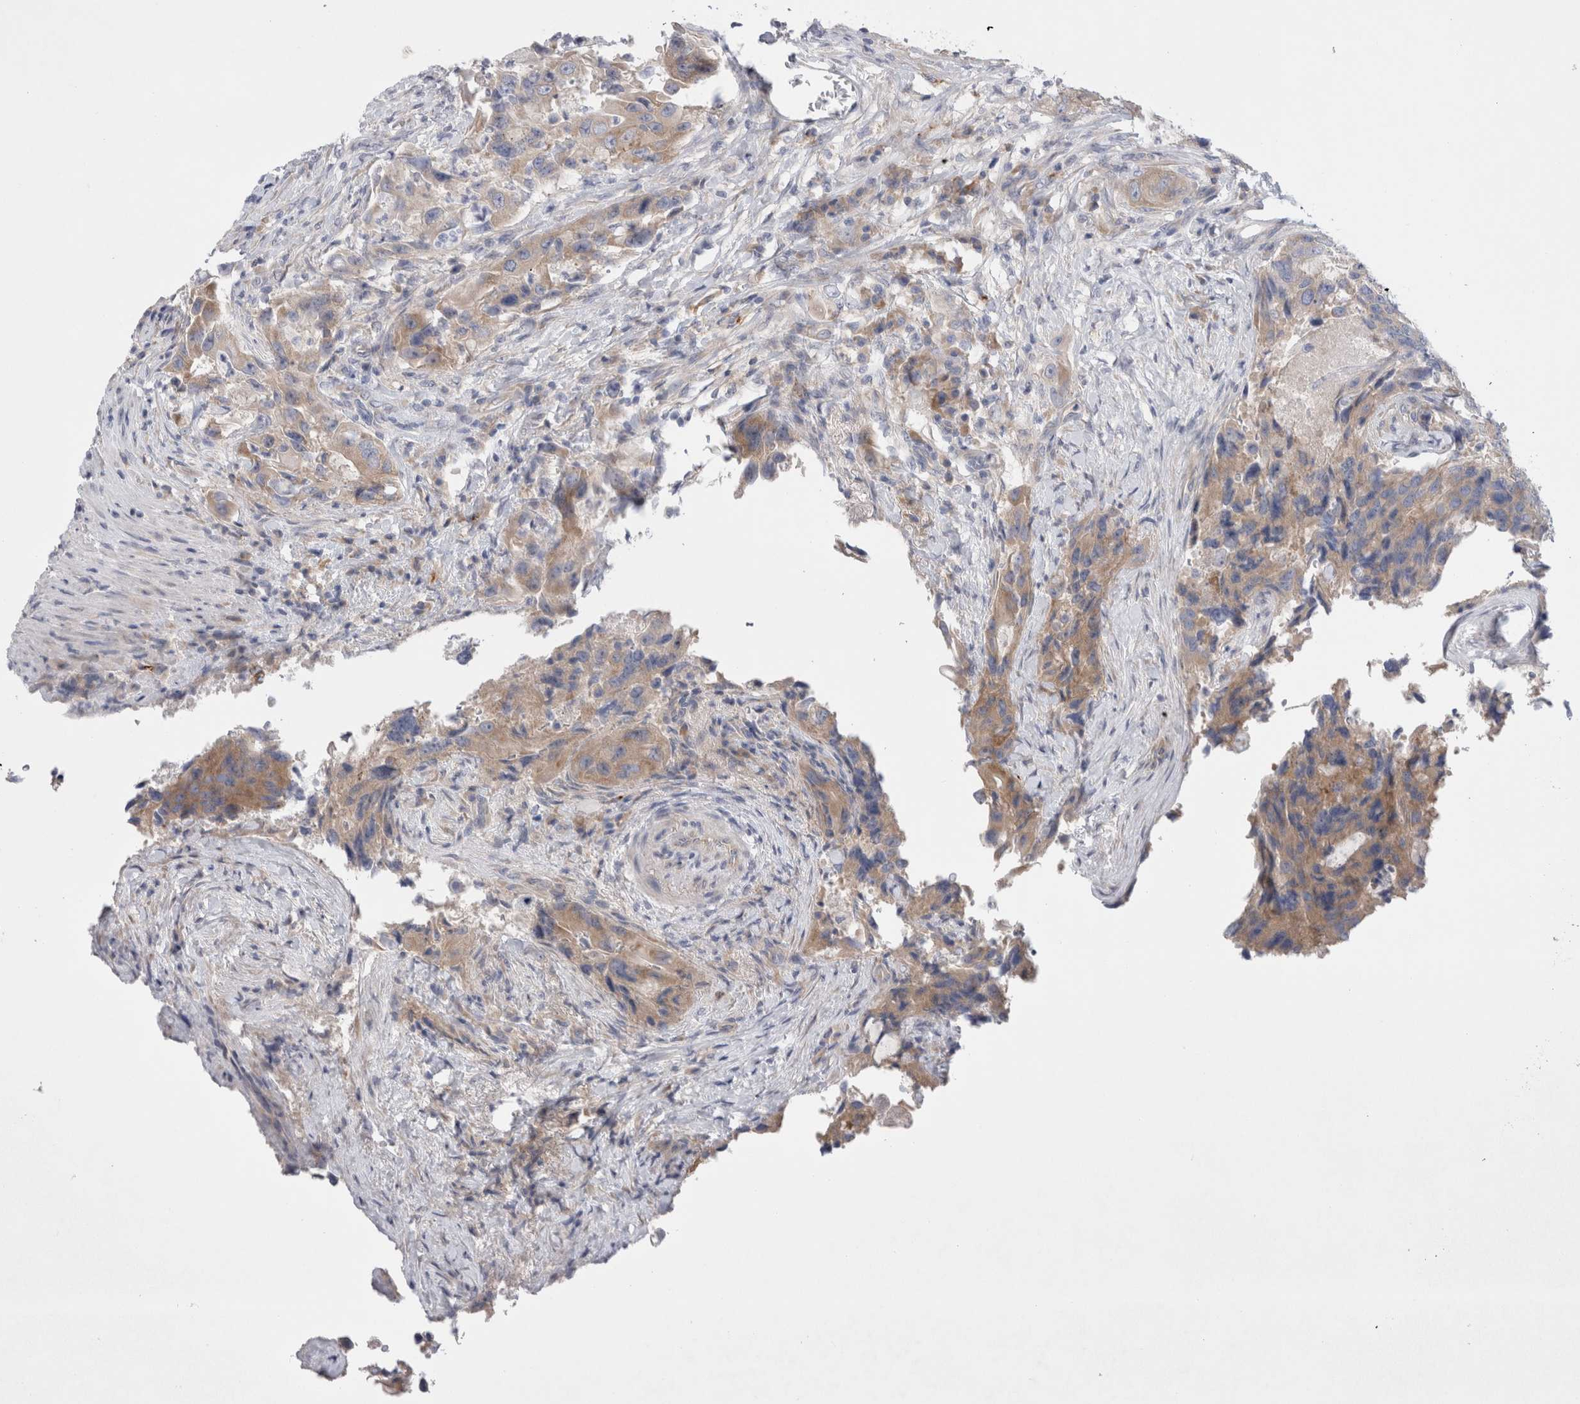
{"staining": {"intensity": "moderate", "quantity": "25%-75%", "location": "cytoplasmic/membranous"}, "tissue": "colorectal cancer", "cell_type": "Tumor cells", "image_type": "cancer", "snomed": [{"axis": "morphology", "description": "Adenocarcinoma, NOS"}, {"axis": "topography", "description": "Colon"}], "caption": "Tumor cells reveal medium levels of moderate cytoplasmic/membranous staining in approximately 25%-75% of cells in colorectal cancer (adenocarcinoma). The staining is performed using DAB brown chromogen to label protein expression. The nuclei are counter-stained blue using hematoxylin.", "gene": "RBM12B", "patient": {"sex": "male", "age": 71}}